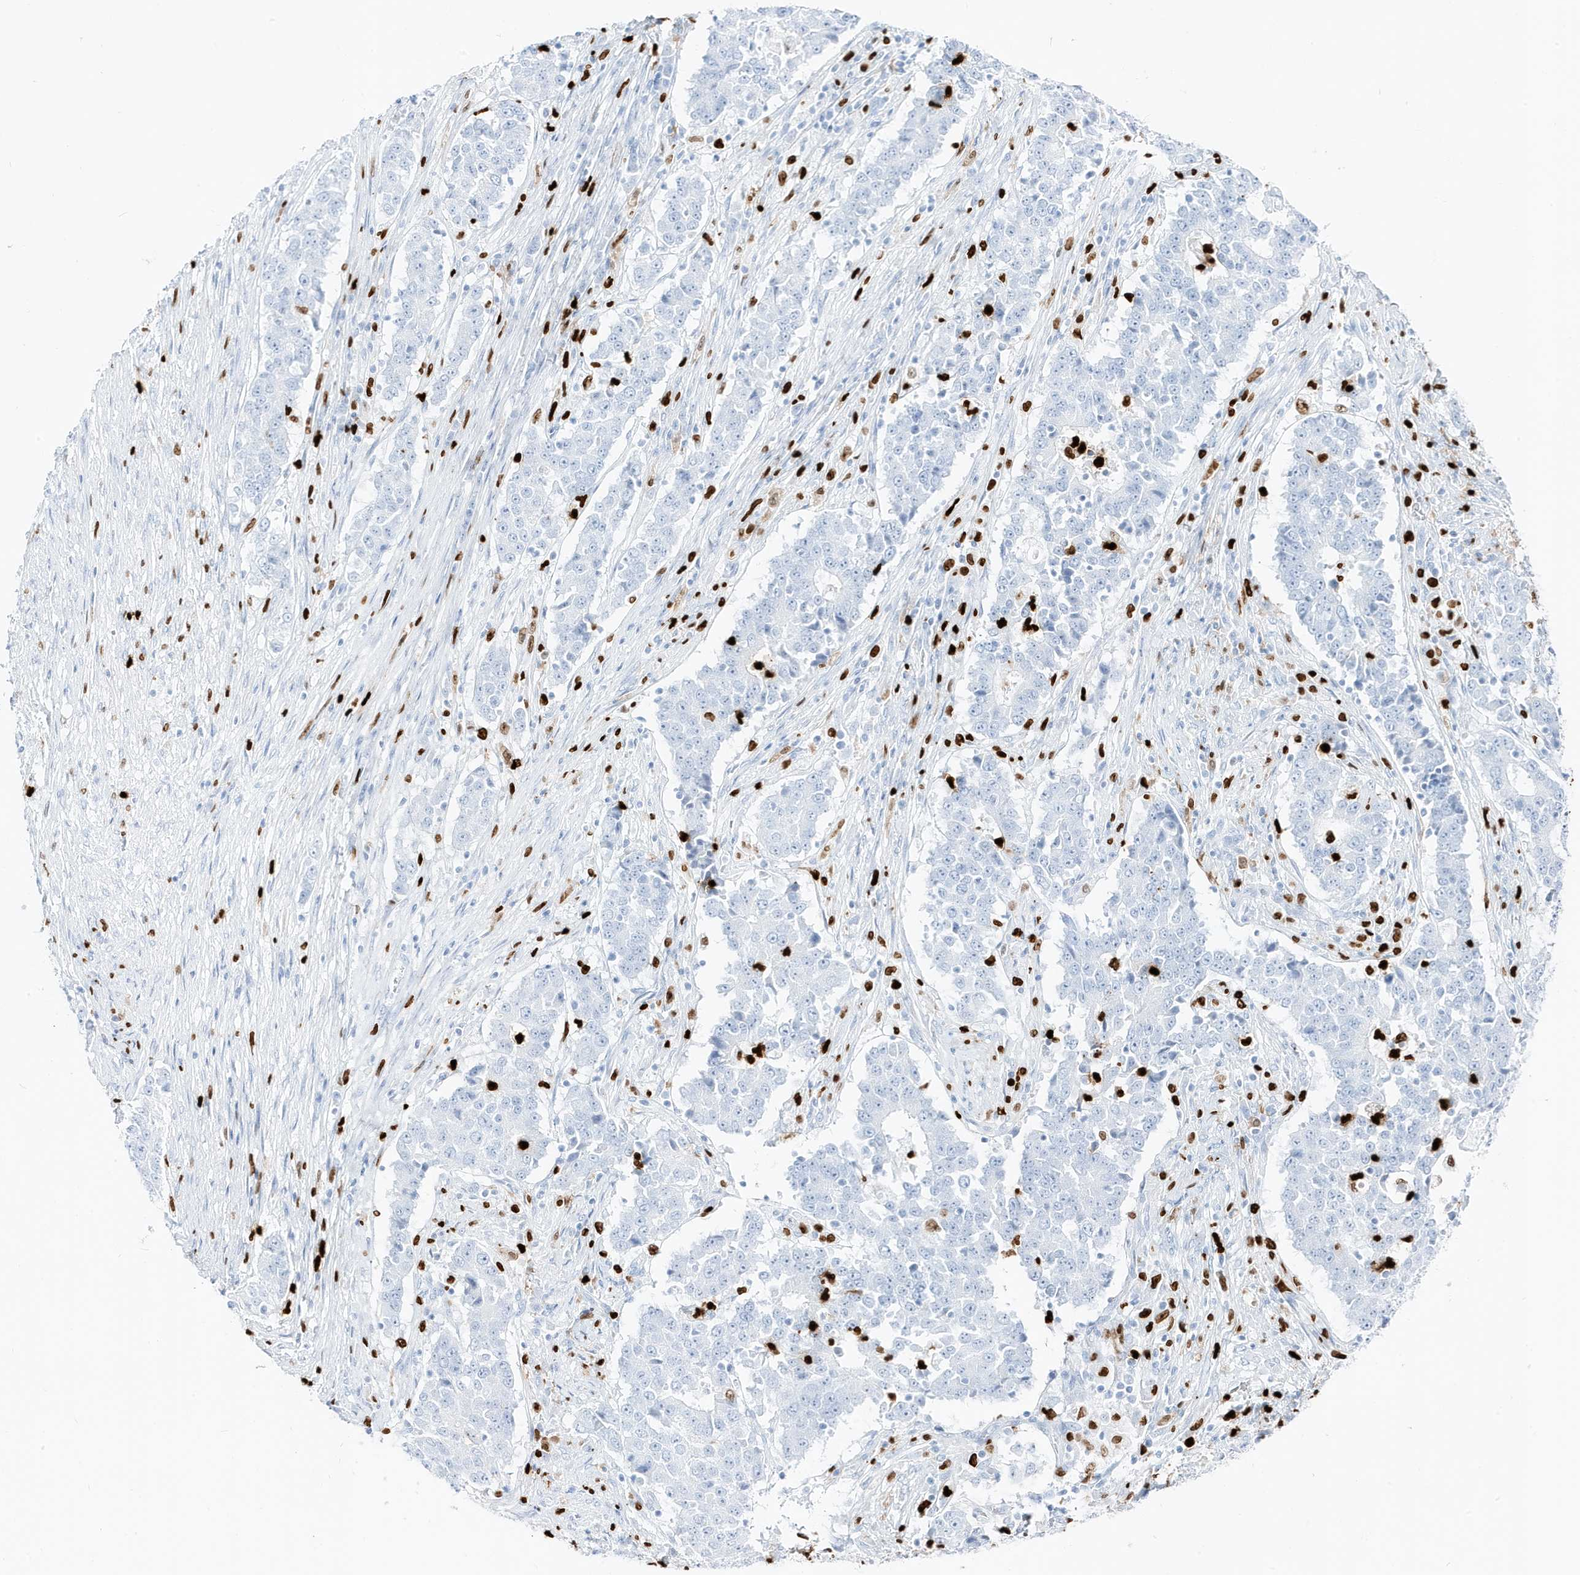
{"staining": {"intensity": "negative", "quantity": "none", "location": "none"}, "tissue": "stomach cancer", "cell_type": "Tumor cells", "image_type": "cancer", "snomed": [{"axis": "morphology", "description": "Adenocarcinoma, NOS"}, {"axis": "topography", "description": "Stomach"}], "caption": "An immunohistochemistry micrograph of adenocarcinoma (stomach) is shown. There is no staining in tumor cells of adenocarcinoma (stomach).", "gene": "MNDA", "patient": {"sex": "male", "age": 59}}